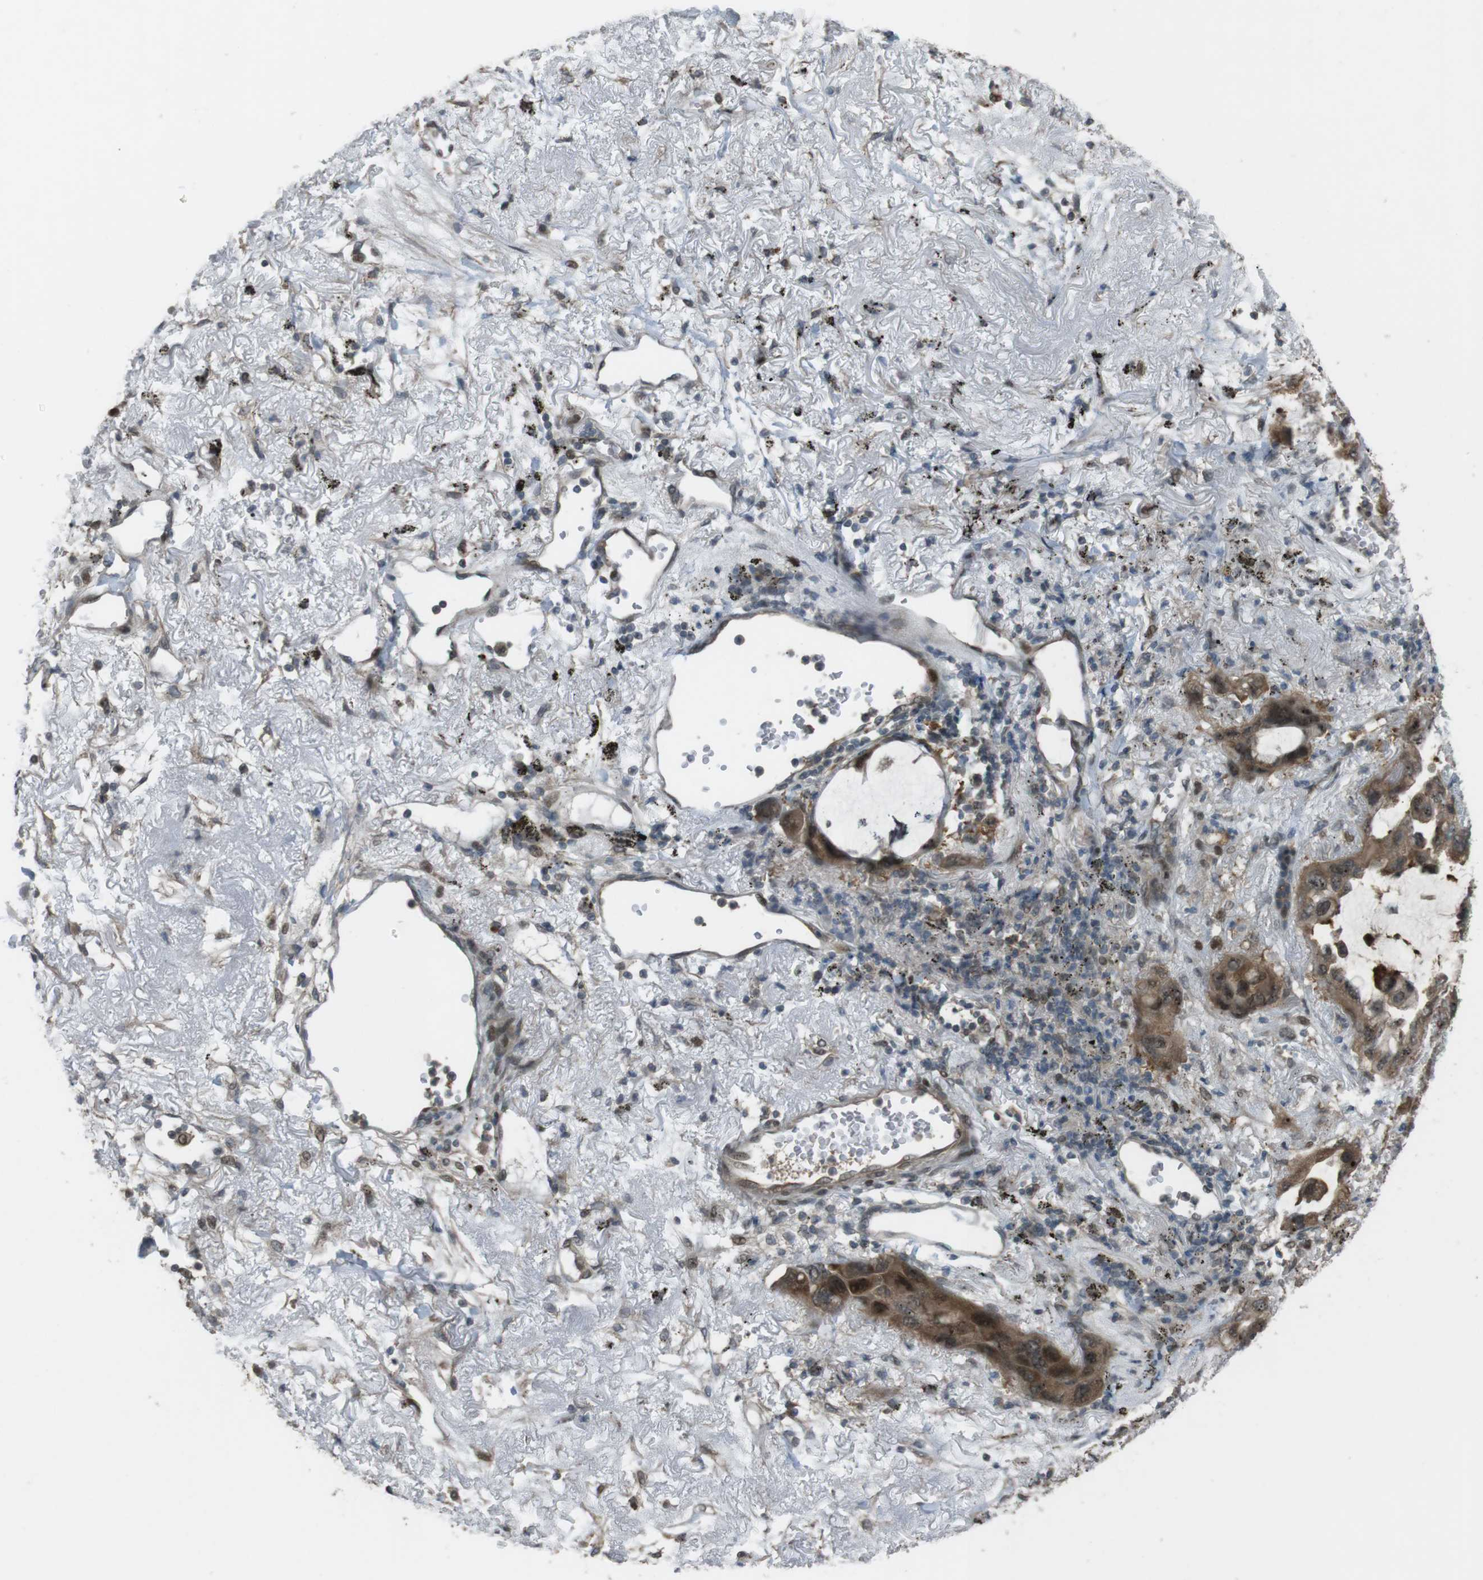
{"staining": {"intensity": "moderate", "quantity": ">75%", "location": "cytoplasmic/membranous,nuclear"}, "tissue": "lung cancer", "cell_type": "Tumor cells", "image_type": "cancer", "snomed": [{"axis": "morphology", "description": "Squamous cell carcinoma, NOS"}, {"axis": "topography", "description": "Lung"}], "caption": "Squamous cell carcinoma (lung) stained for a protein (brown) displays moderate cytoplasmic/membranous and nuclear positive expression in about >75% of tumor cells.", "gene": "SLITRK5", "patient": {"sex": "female", "age": 73}}